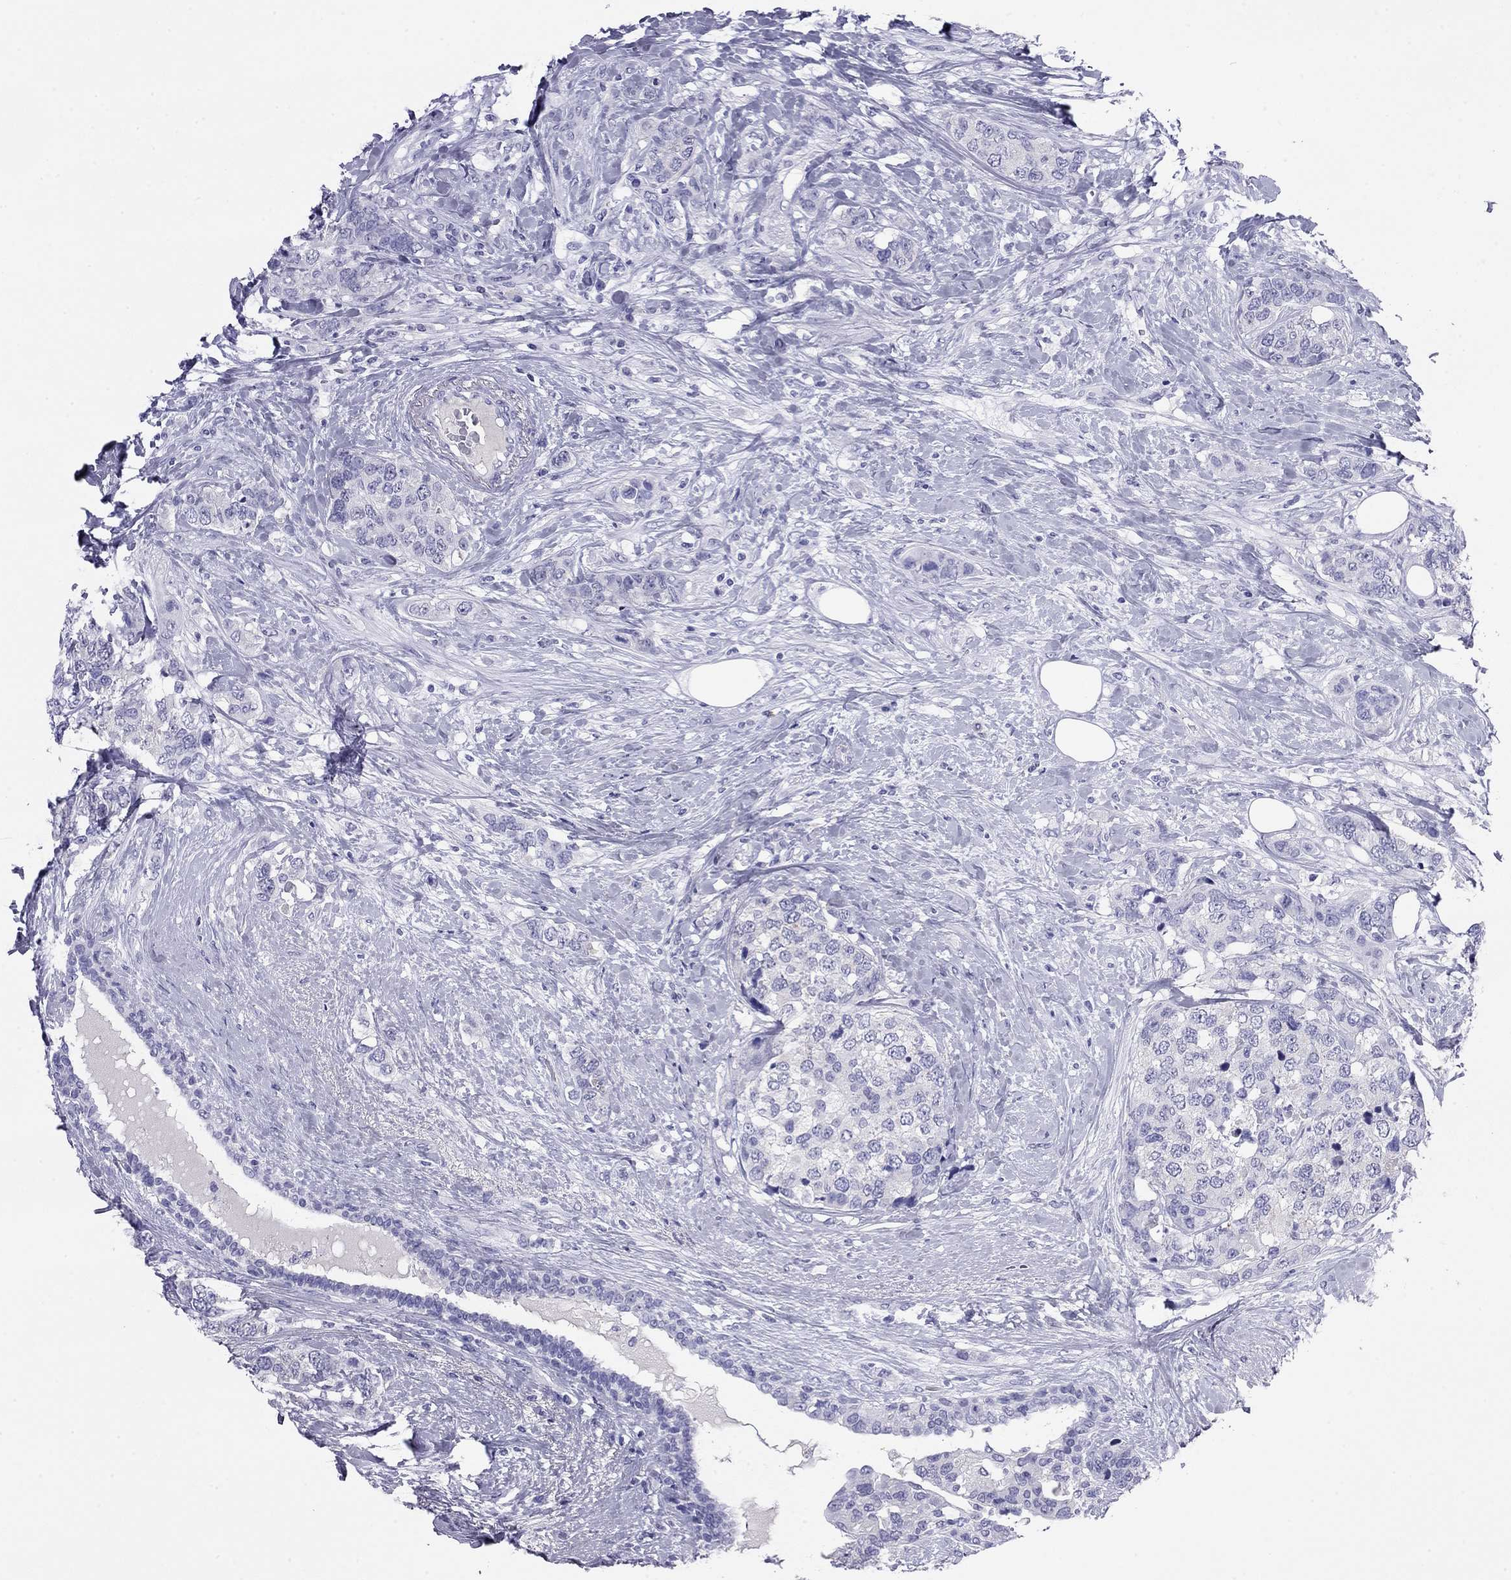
{"staining": {"intensity": "negative", "quantity": "none", "location": "none"}, "tissue": "breast cancer", "cell_type": "Tumor cells", "image_type": "cancer", "snomed": [{"axis": "morphology", "description": "Lobular carcinoma"}, {"axis": "topography", "description": "Breast"}], "caption": "An IHC micrograph of breast cancer (lobular carcinoma) is shown. There is no staining in tumor cells of breast cancer (lobular carcinoma).", "gene": "ODF4", "patient": {"sex": "female", "age": 59}}